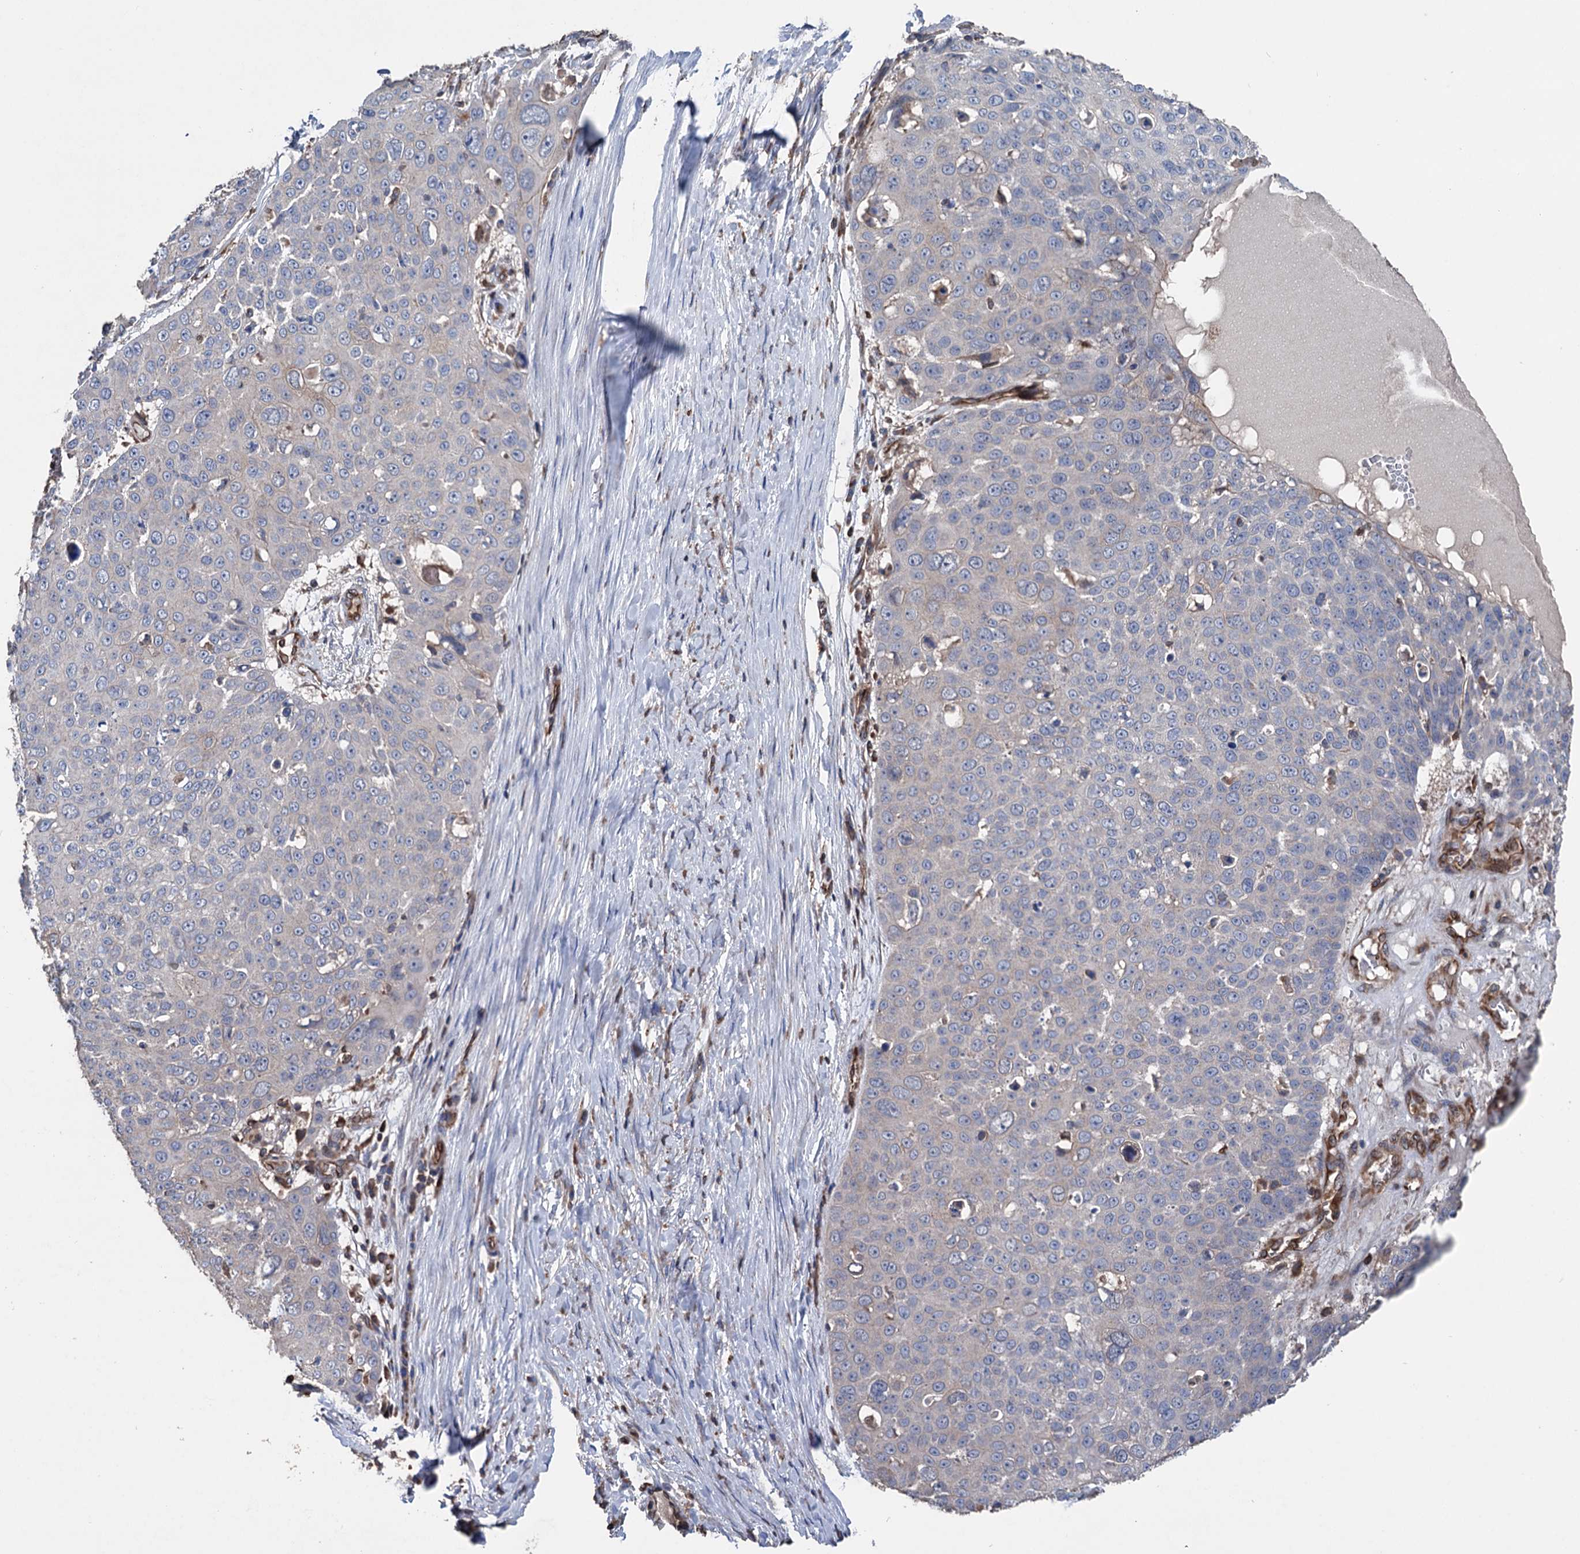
{"staining": {"intensity": "negative", "quantity": "none", "location": "none"}, "tissue": "skin cancer", "cell_type": "Tumor cells", "image_type": "cancer", "snomed": [{"axis": "morphology", "description": "Squamous cell carcinoma, NOS"}, {"axis": "topography", "description": "Skin"}], "caption": "Histopathology image shows no significant protein expression in tumor cells of skin cancer (squamous cell carcinoma).", "gene": "STING1", "patient": {"sex": "male", "age": 71}}